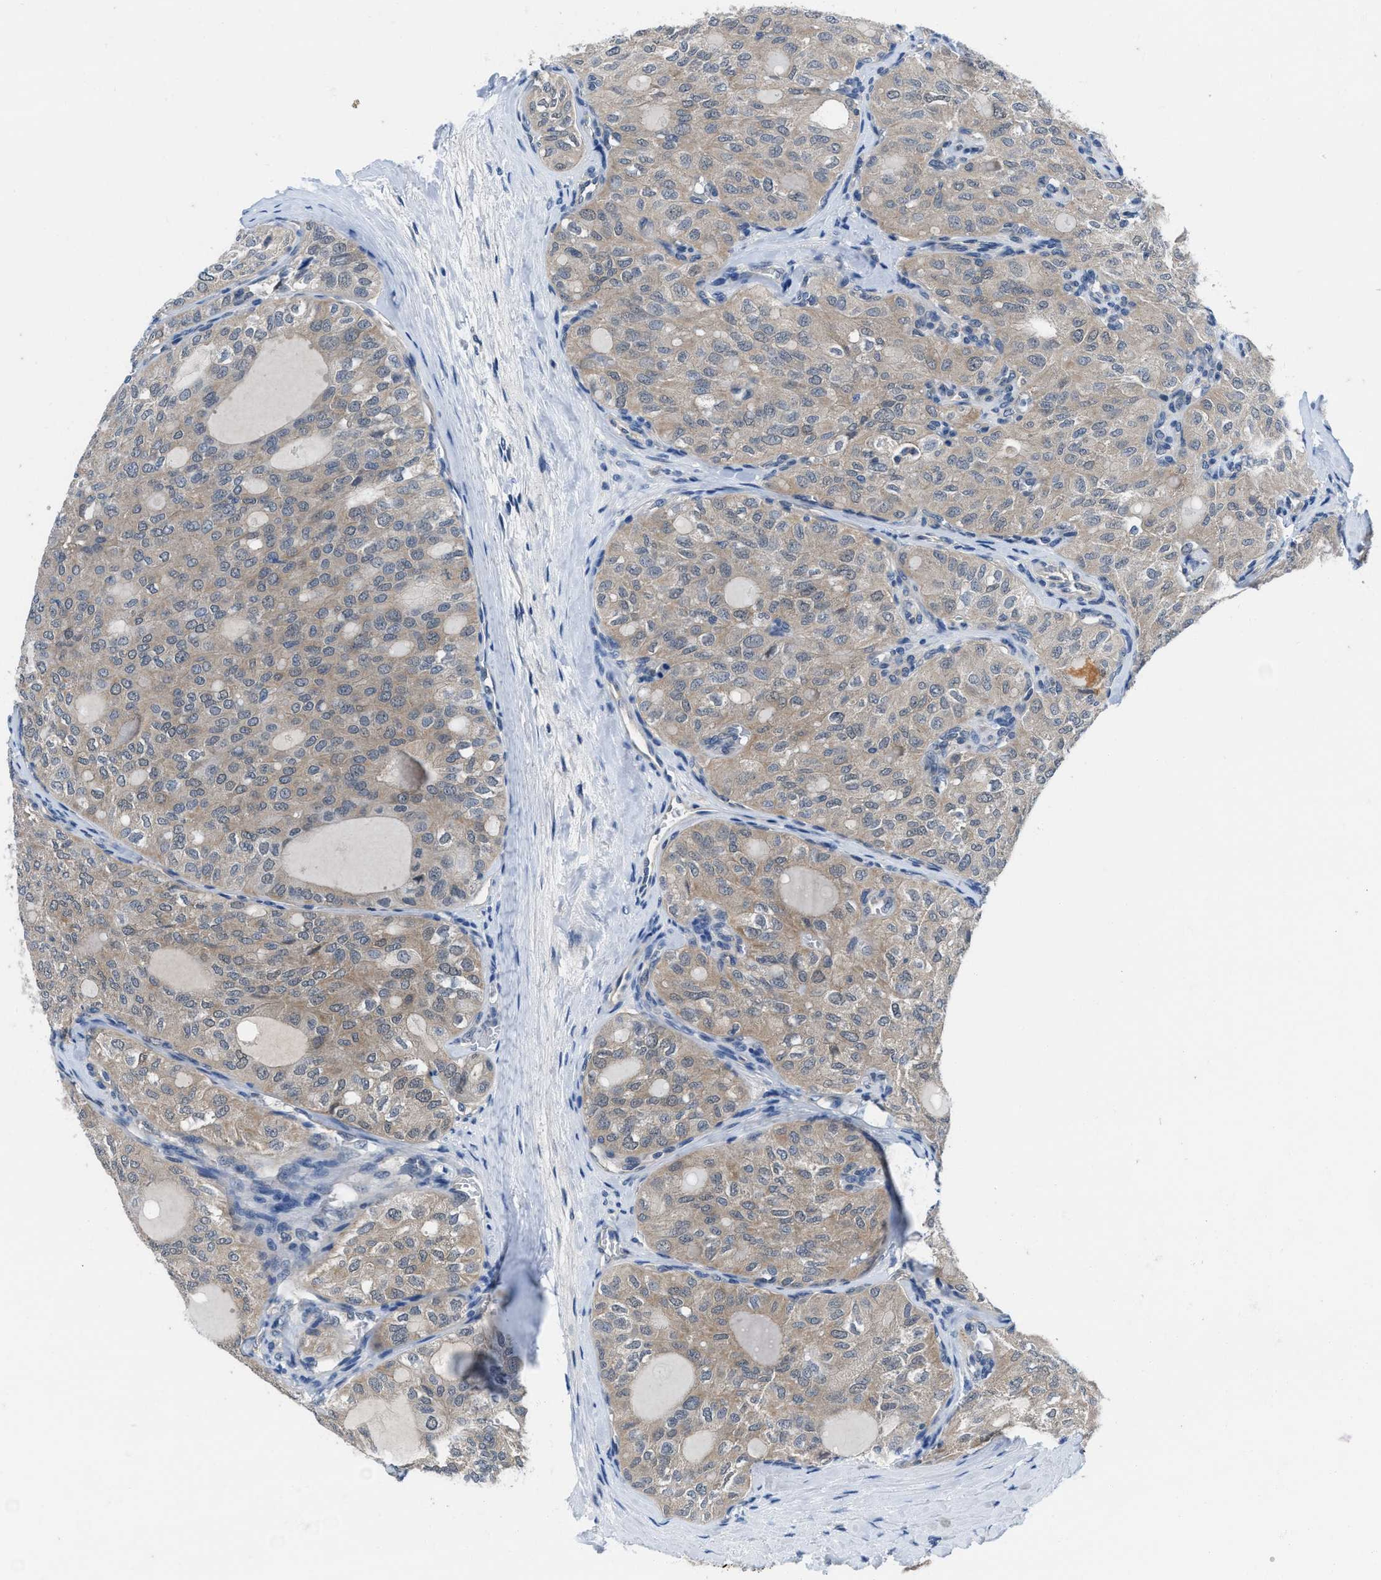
{"staining": {"intensity": "weak", "quantity": "25%-75%", "location": "cytoplasmic/membranous"}, "tissue": "thyroid cancer", "cell_type": "Tumor cells", "image_type": "cancer", "snomed": [{"axis": "morphology", "description": "Follicular adenoma carcinoma, NOS"}, {"axis": "topography", "description": "Thyroid gland"}], "caption": "There is low levels of weak cytoplasmic/membranous positivity in tumor cells of thyroid cancer (follicular adenoma carcinoma), as demonstrated by immunohistochemical staining (brown color).", "gene": "NUDT5", "patient": {"sex": "male", "age": 75}}